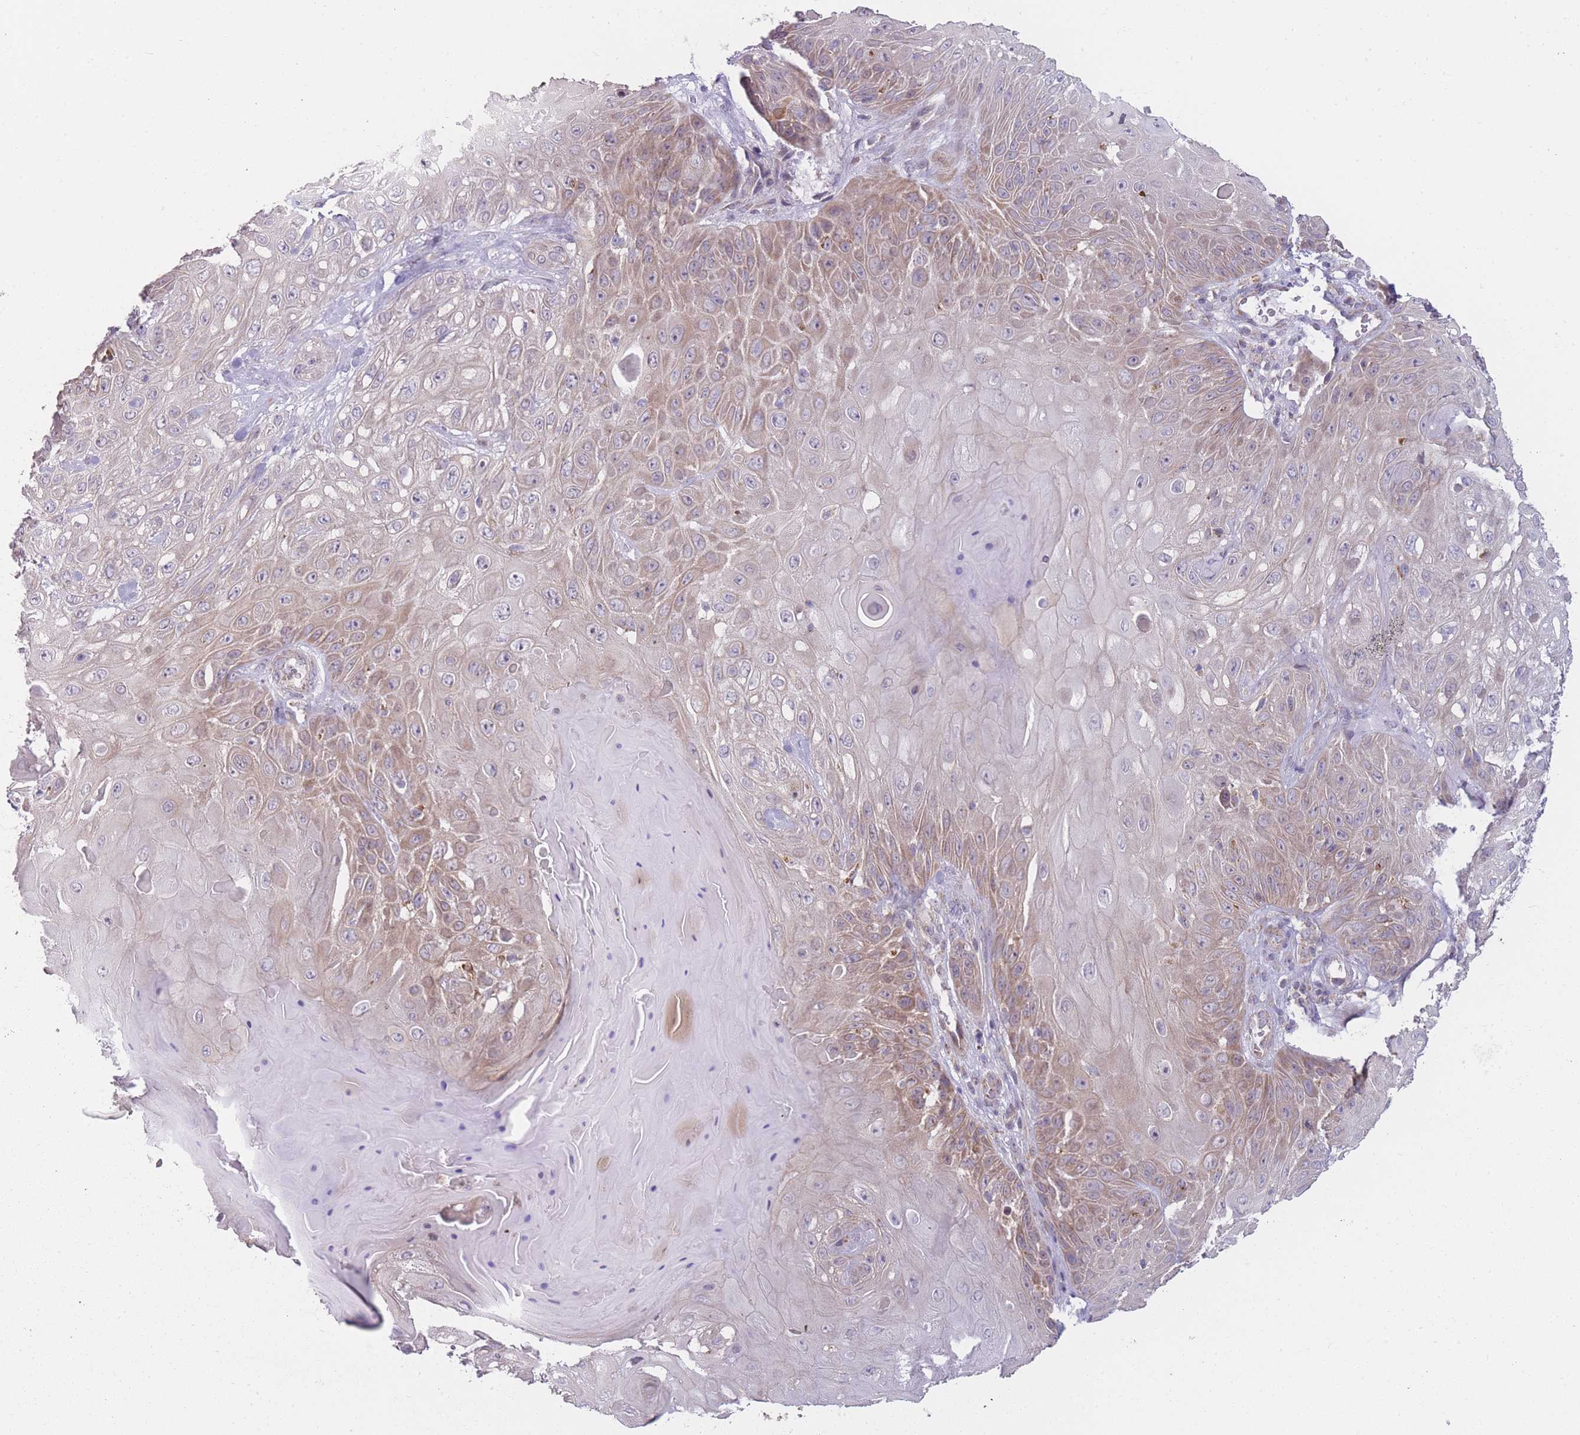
{"staining": {"intensity": "moderate", "quantity": "25%-75%", "location": "cytoplasmic/membranous"}, "tissue": "skin cancer", "cell_type": "Tumor cells", "image_type": "cancer", "snomed": [{"axis": "morphology", "description": "Normal tissue, NOS"}, {"axis": "morphology", "description": "Squamous cell carcinoma, NOS"}, {"axis": "topography", "description": "Skin"}, {"axis": "topography", "description": "Cartilage tissue"}], "caption": "The immunohistochemical stain labels moderate cytoplasmic/membranous staining in tumor cells of skin squamous cell carcinoma tissue.", "gene": "MRPS18C", "patient": {"sex": "female", "age": 79}}